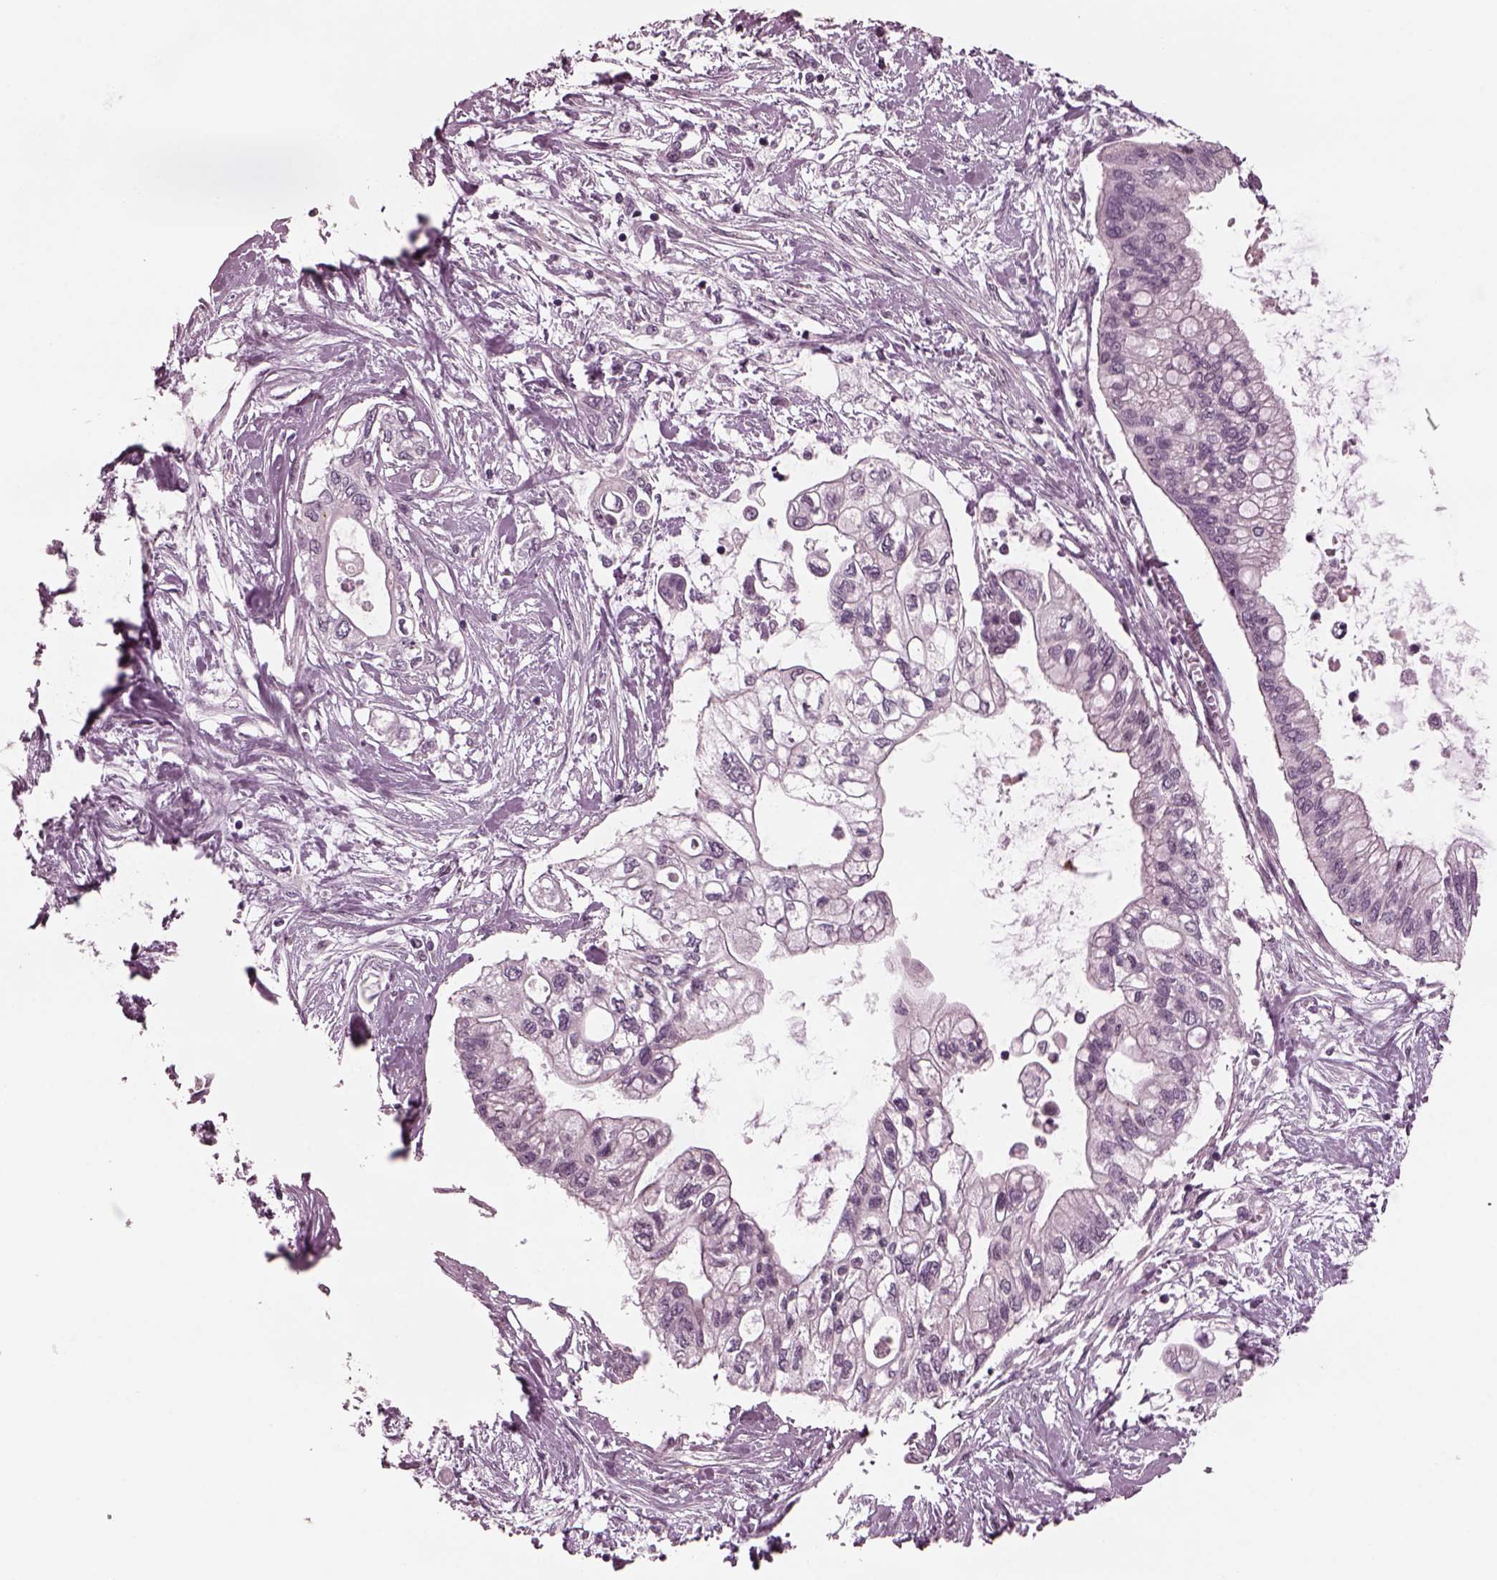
{"staining": {"intensity": "negative", "quantity": "none", "location": "none"}, "tissue": "pancreatic cancer", "cell_type": "Tumor cells", "image_type": "cancer", "snomed": [{"axis": "morphology", "description": "Adenocarcinoma, NOS"}, {"axis": "topography", "description": "Pancreas"}], "caption": "Pancreatic adenocarcinoma was stained to show a protein in brown. There is no significant positivity in tumor cells. The staining is performed using DAB (3,3'-diaminobenzidine) brown chromogen with nuclei counter-stained in using hematoxylin.", "gene": "SAXO1", "patient": {"sex": "female", "age": 77}}